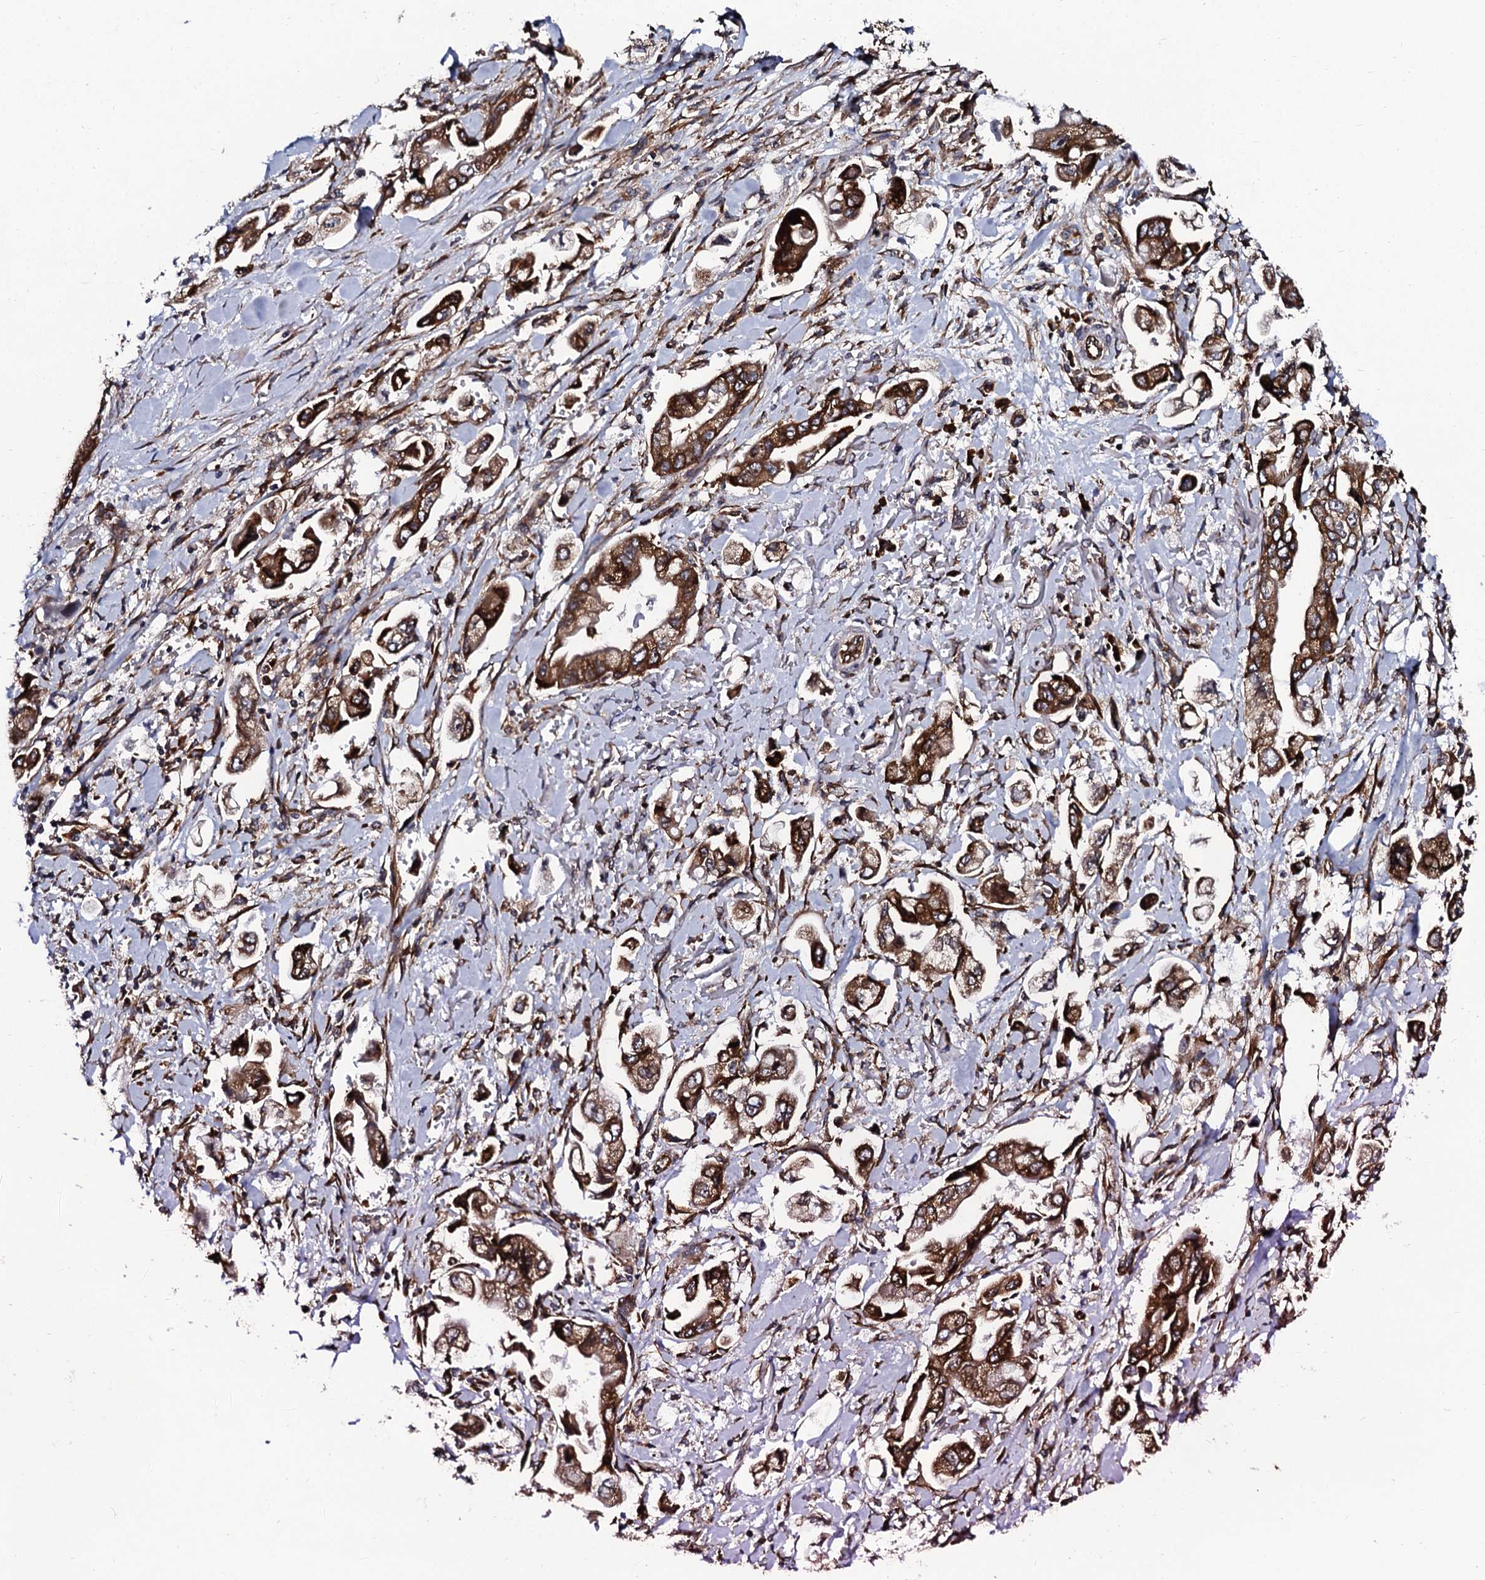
{"staining": {"intensity": "strong", "quantity": ">75%", "location": "cytoplasmic/membranous"}, "tissue": "stomach cancer", "cell_type": "Tumor cells", "image_type": "cancer", "snomed": [{"axis": "morphology", "description": "Adenocarcinoma, NOS"}, {"axis": "topography", "description": "Stomach"}], "caption": "Human stomach cancer (adenocarcinoma) stained with a brown dye shows strong cytoplasmic/membranous positive positivity in about >75% of tumor cells.", "gene": "SPTY2D1", "patient": {"sex": "male", "age": 62}}